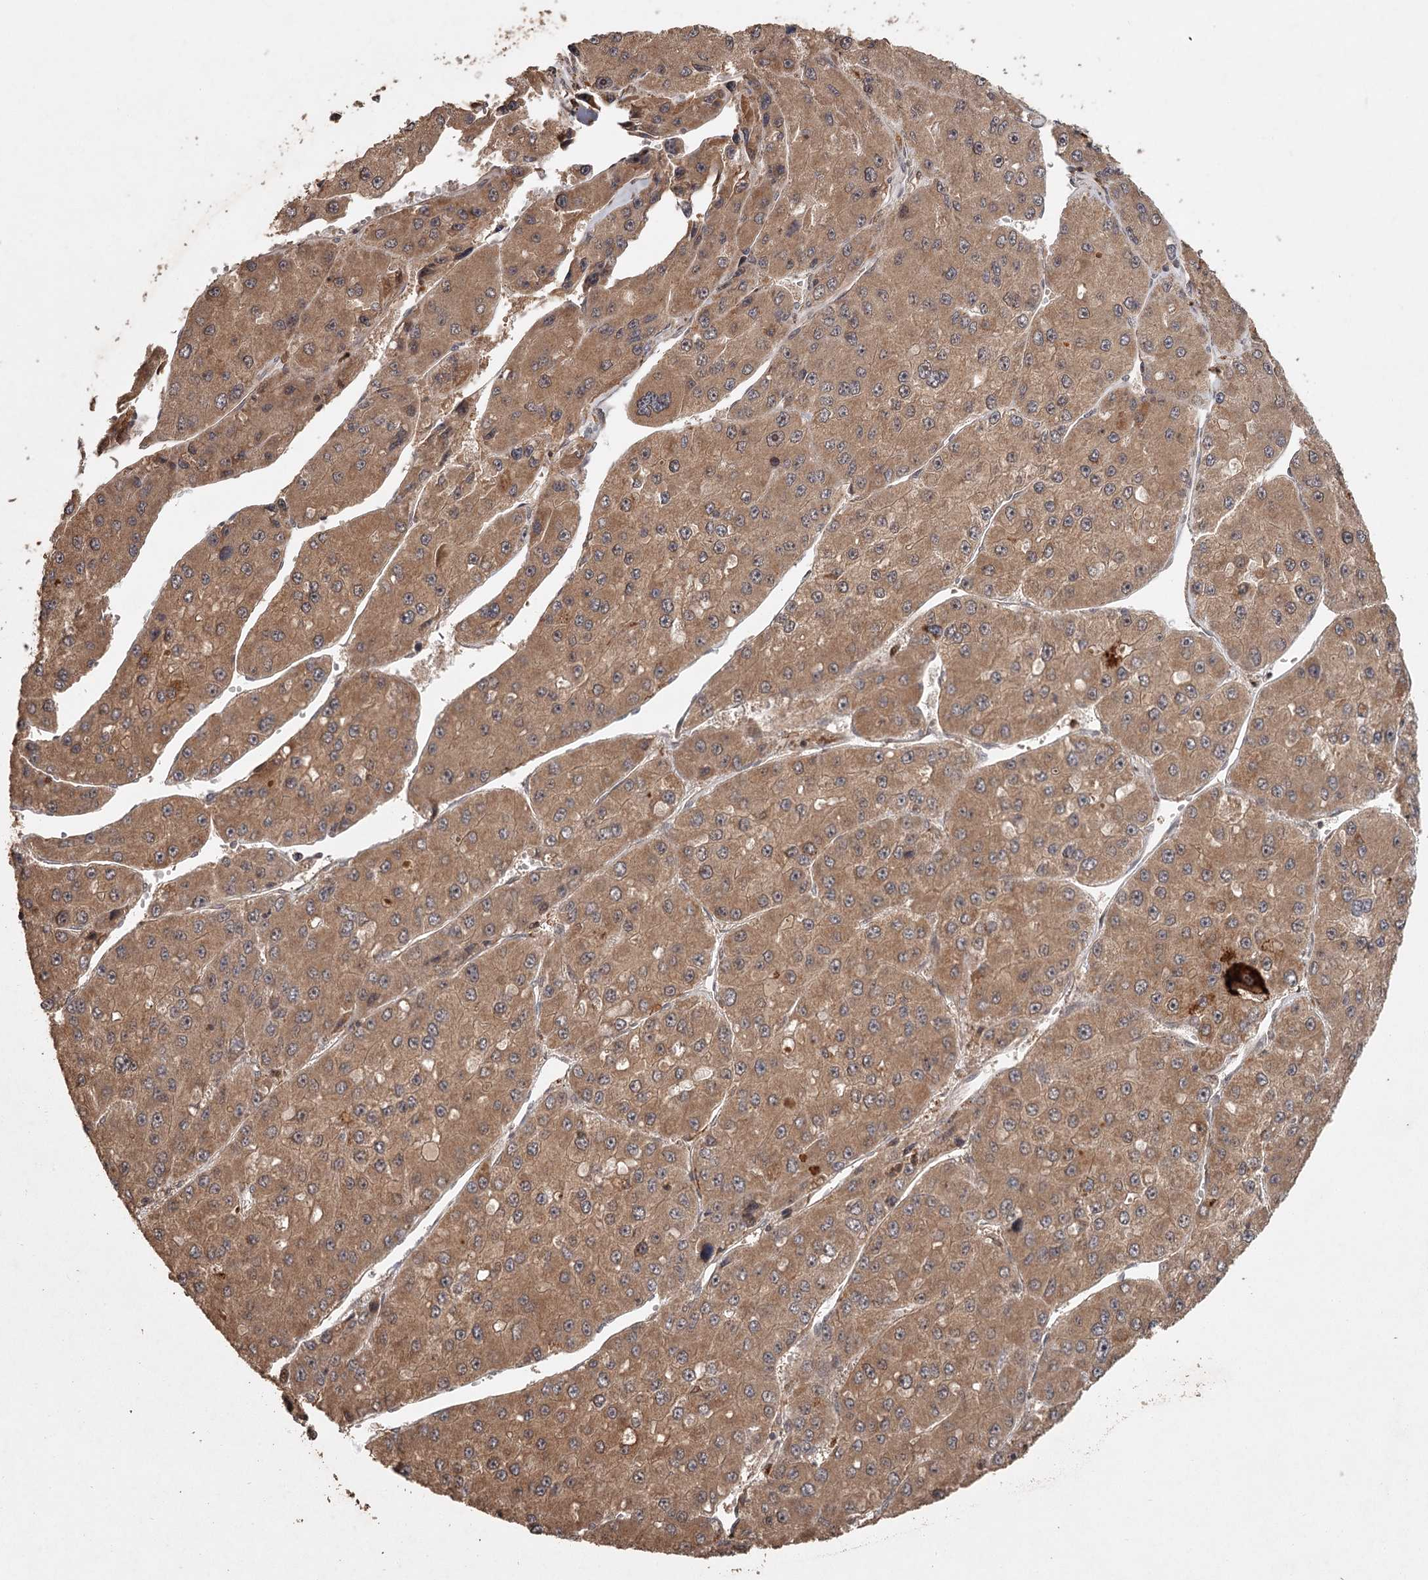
{"staining": {"intensity": "moderate", "quantity": ">75%", "location": "cytoplasmic/membranous"}, "tissue": "liver cancer", "cell_type": "Tumor cells", "image_type": "cancer", "snomed": [{"axis": "morphology", "description": "Carcinoma, Hepatocellular, NOS"}, {"axis": "topography", "description": "Liver"}], "caption": "About >75% of tumor cells in human hepatocellular carcinoma (liver) display moderate cytoplasmic/membranous protein expression as visualized by brown immunohistochemical staining.", "gene": "FAXC", "patient": {"sex": "female", "age": 73}}